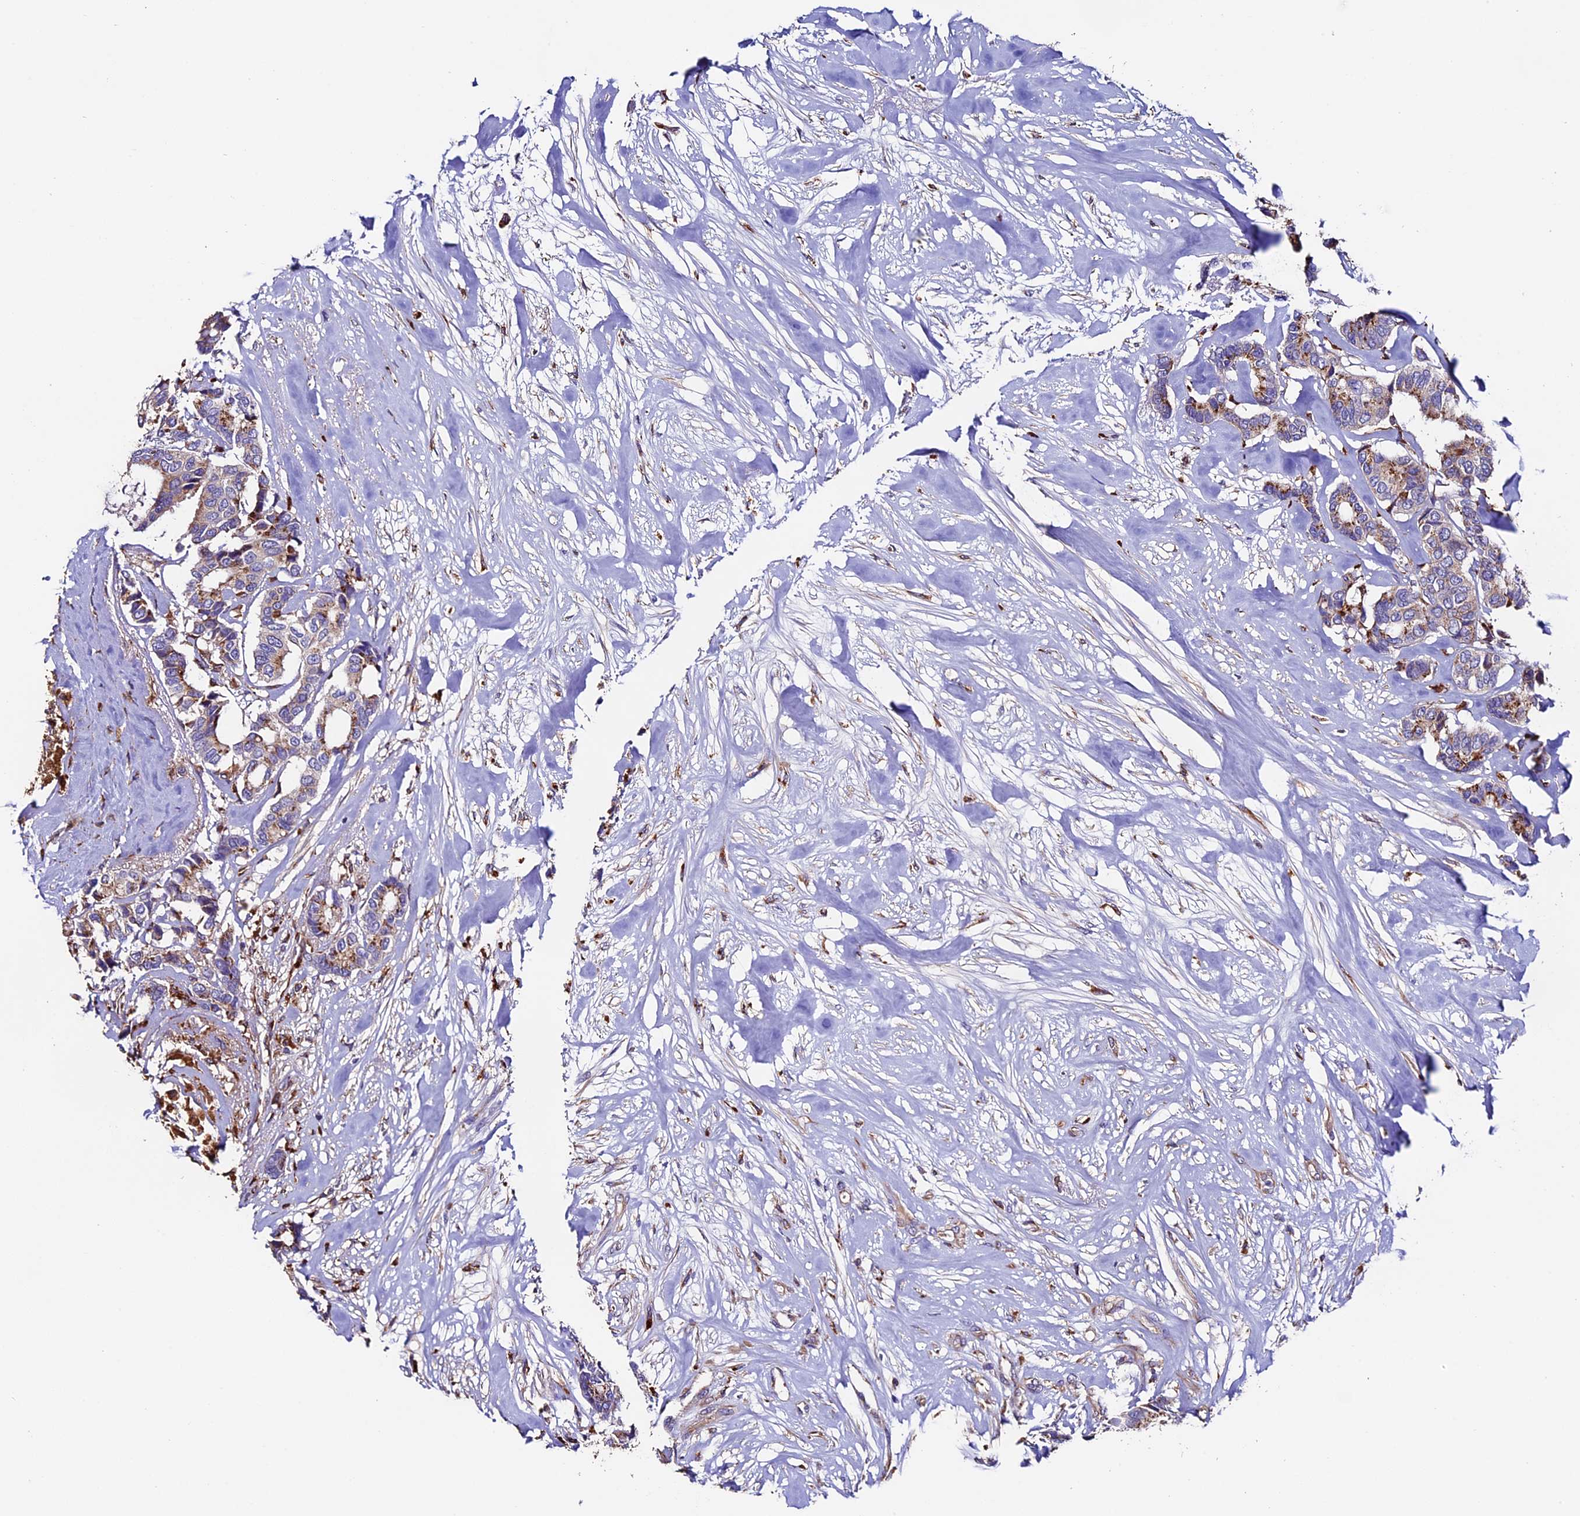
{"staining": {"intensity": "moderate", "quantity": "25%-75%", "location": "cytoplasmic/membranous"}, "tissue": "breast cancer", "cell_type": "Tumor cells", "image_type": "cancer", "snomed": [{"axis": "morphology", "description": "Duct carcinoma"}, {"axis": "topography", "description": "Breast"}], "caption": "Human intraductal carcinoma (breast) stained for a protein (brown) exhibits moderate cytoplasmic/membranous positive staining in about 25%-75% of tumor cells.", "gene": "CLN5", "patient": {"sex": "female", "age": 87}}